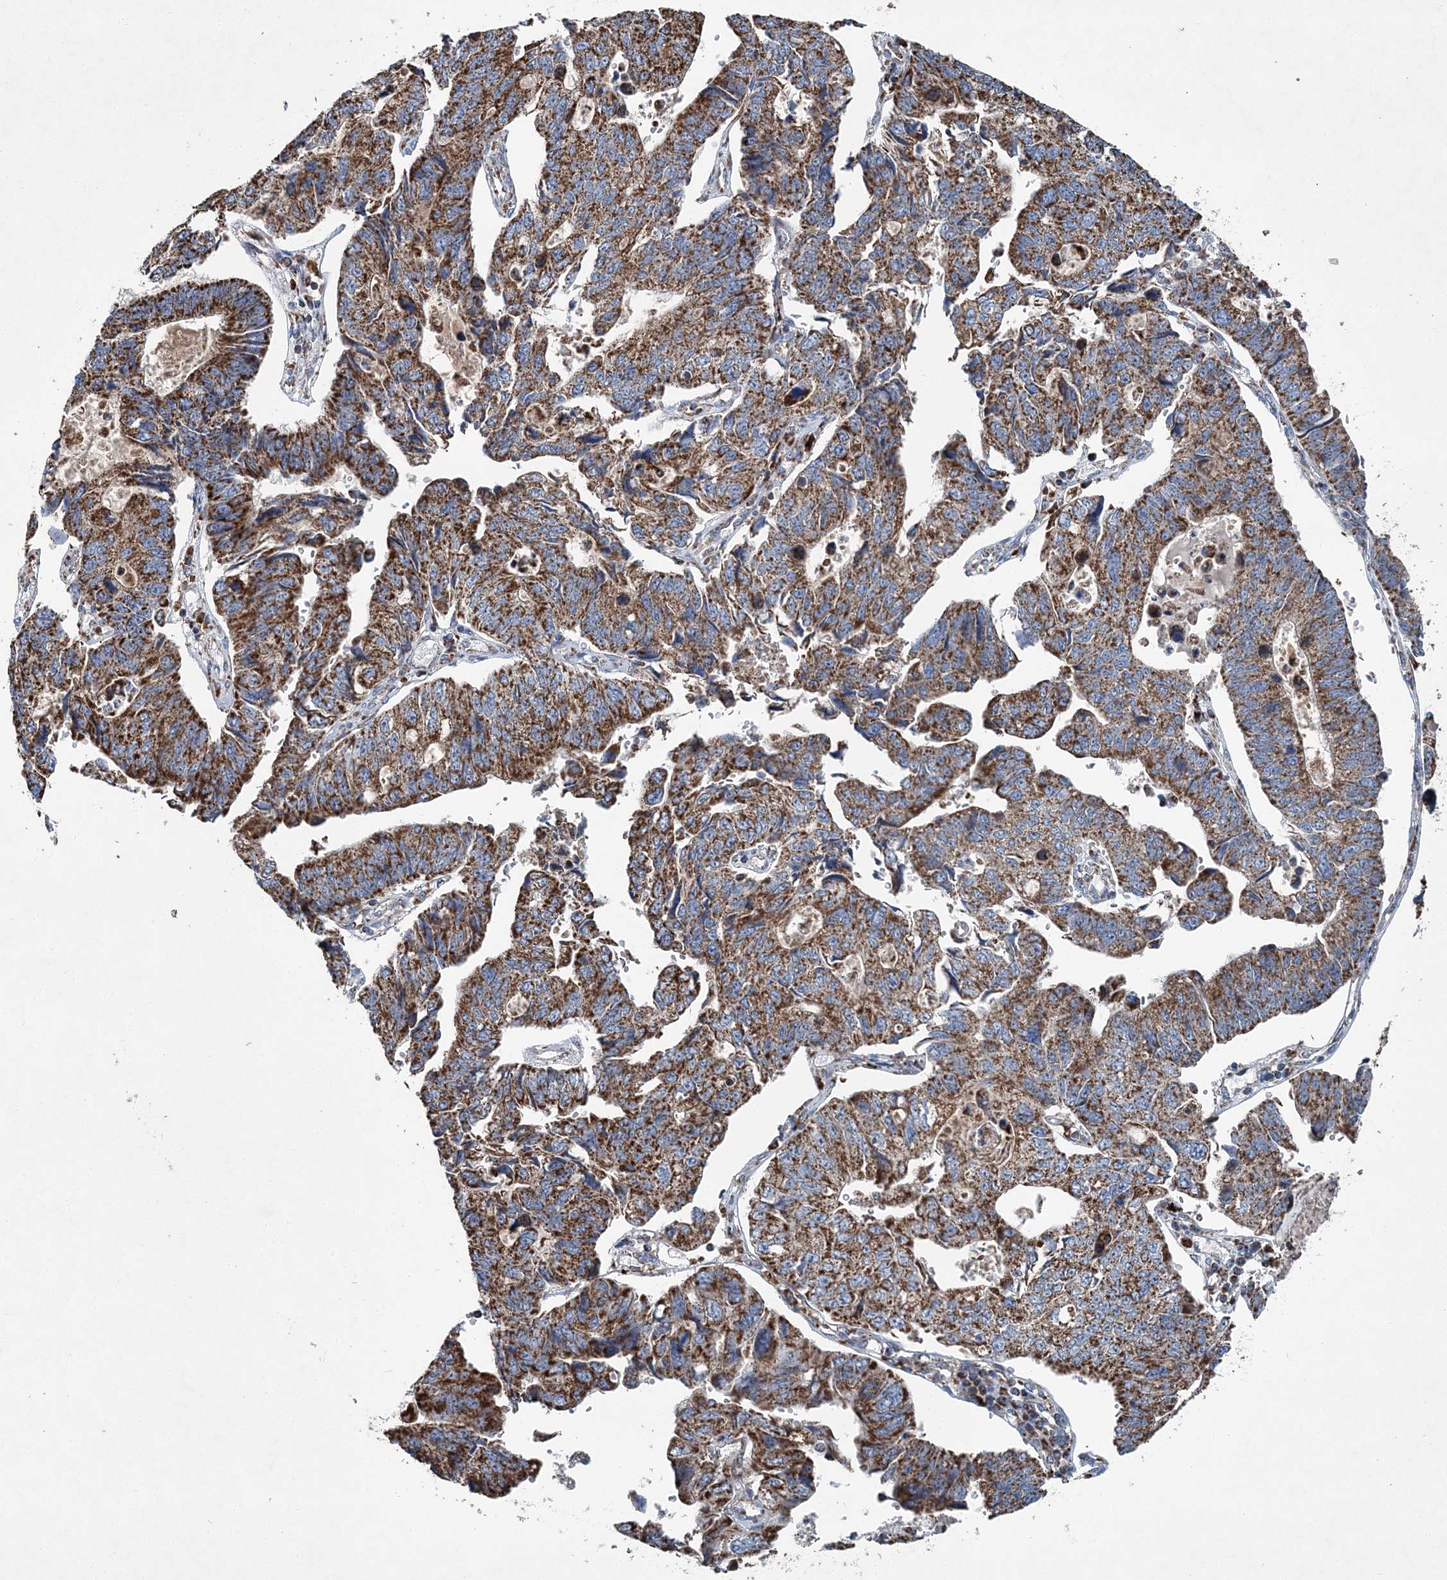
{"staining": {"intensity": "strong", "quantity": ">75%", "location": "cytoplasmic/membranous"}, "tissue": "stomach cancer", "cell_type": "Tumor cells", "image_type": "cancer", "snomed": [{"axis": "morphology", "description": "Adenocarcinoma, NOS"}, {"axis": "topography", "description": "Stomach"}], "caption": "Human adenocarcinoma (stomach) stained with a protein marker shows strong staining in tumor cells.", "gene": "SPAG16", "patient": {"sex": "male", "age": 59}}